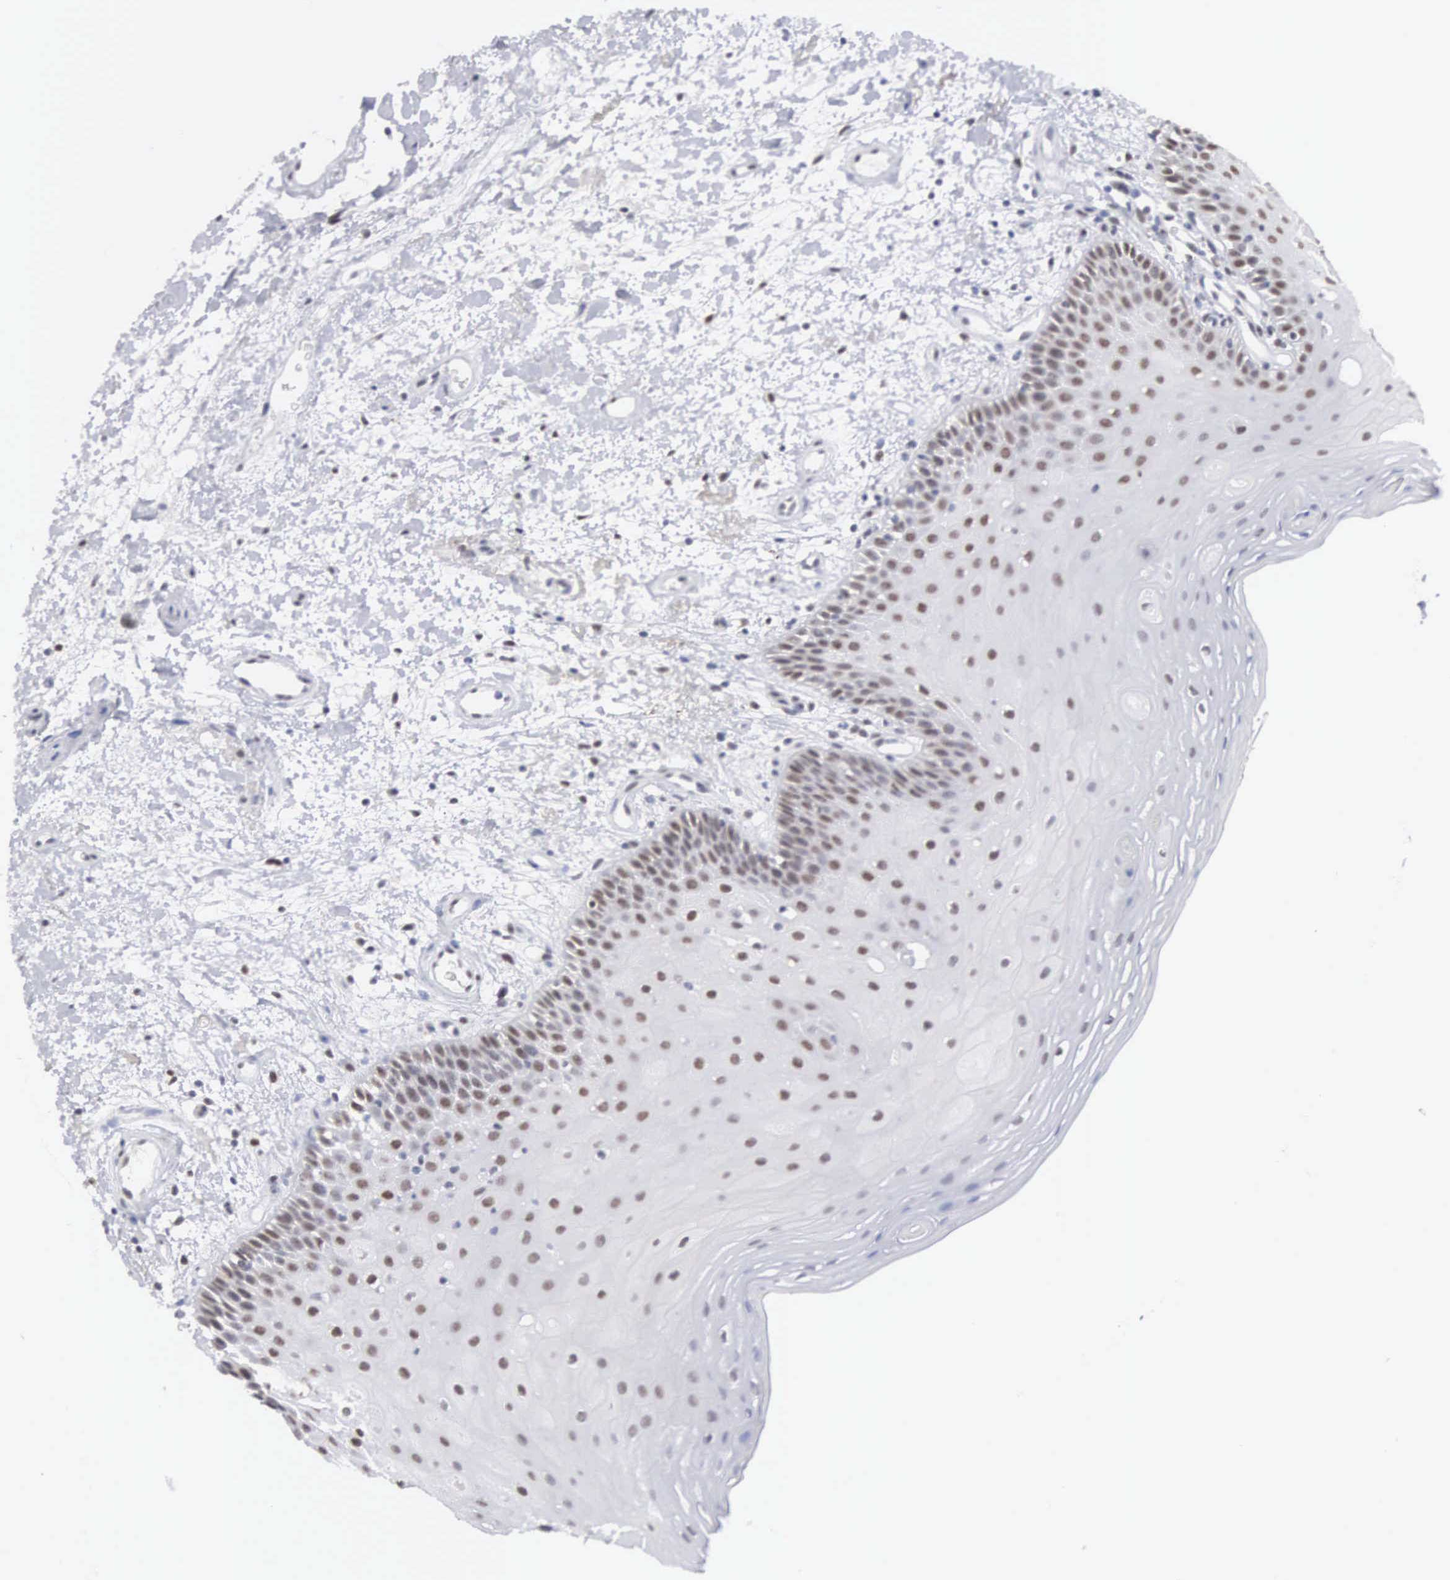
{"staining": {"intensity": "weak", "quantity": "25%-75%", "location": "nuclear"}, "tissue": "oral mucosa", "cell_type": "Squamous epithelial cells", "image_type": "normal", "snomed": [{"axis": "morphology", "description": "Normal tissue, NOS"}, {"axis": "topography", "description": "Oral tissue"}], "caption": "Protein staining of benign oral mucosa displays weak nuclear expression in approximately 25%-75% of squamous epithelial cells. (Stains: DAB in brown, nuclei in blue, Microscopy: brightfield microscopy at high magnification).", "gene": "MNAT1", "patient": {"sex": "female", "age": 79}}